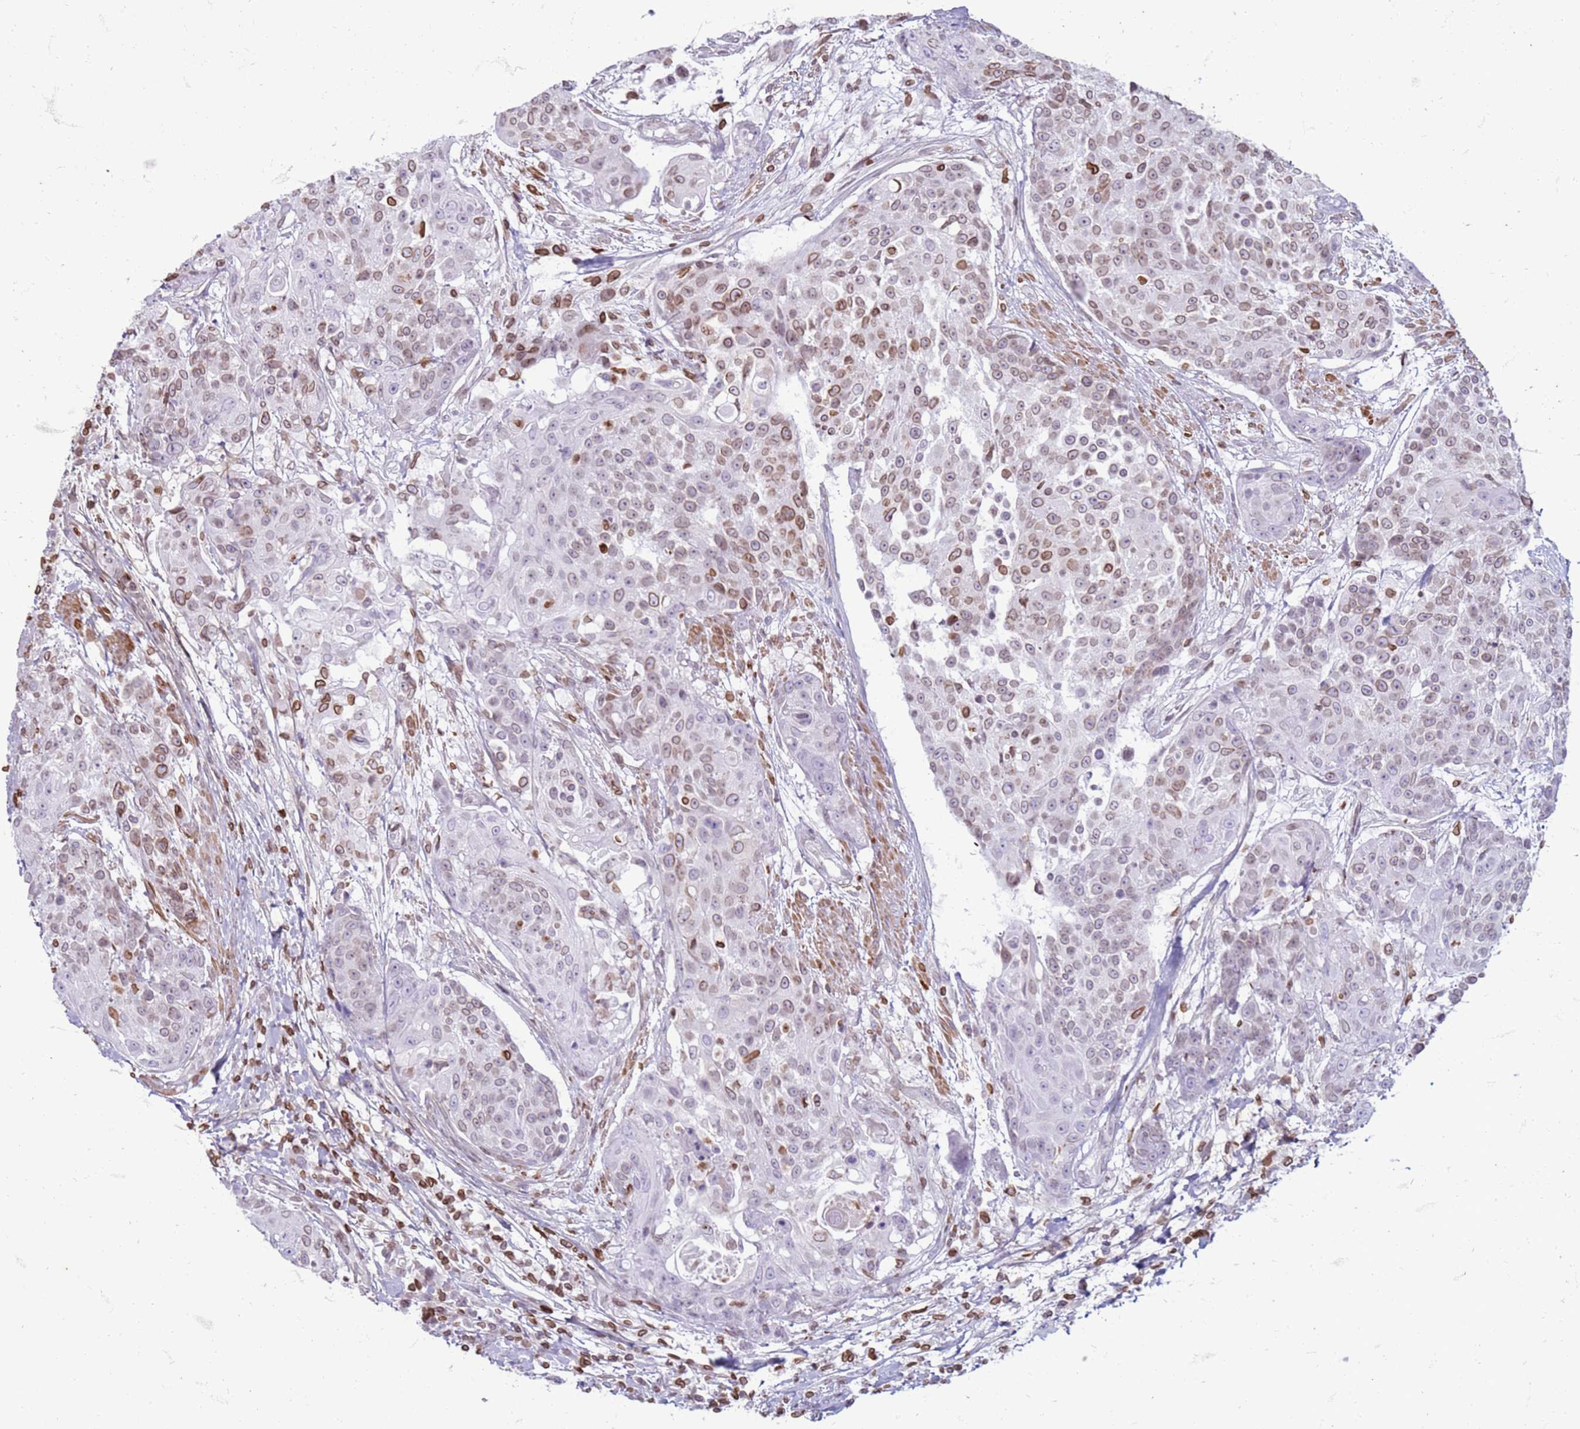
{"staining": {"intensity": "moderate", "quantity": ">75%", "location": "cytoplasmic/membranous,nuclear"}, "tissue": "urothelial cancer", "cell_type": "Tumor cells", "image_type": "cancer", "snomed": [{"axis": "morphology", "description": "Urothelial carcinoma, High grade"}, {"axis": "topography", "description": "Urinary bladder"}], "caption": "This is an image of IHC staining of urothelial cancer, which shows moderate expression in the cytoplasmic/membranous and nuclear of tumor cells.", "gene": "METTL25B", "patient": {"sex": "female", "age": 63}}